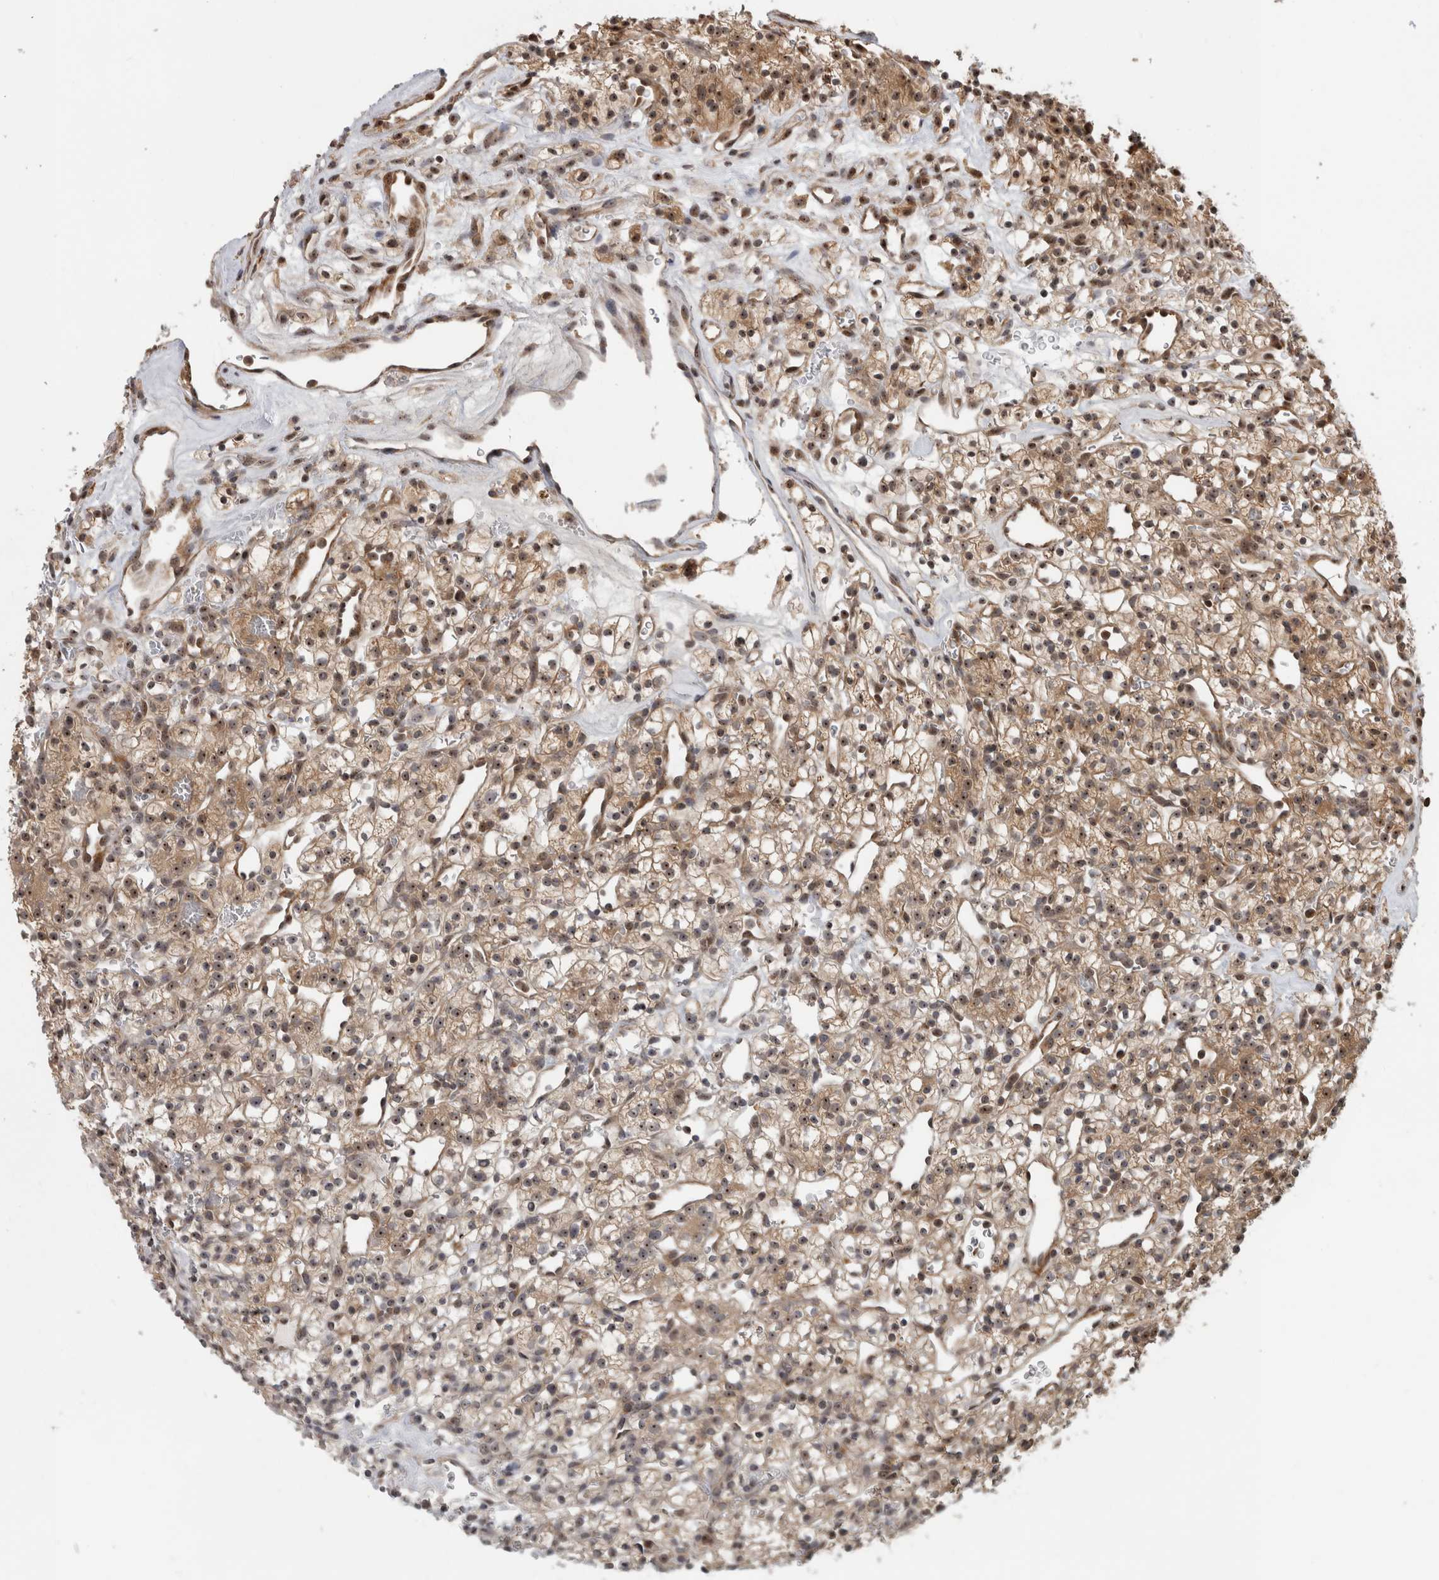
{"staining": {"intensity": "moderate", "quantity": ">75%", "location": "cytoplasmic/membranous,nuclear"}, "tissue": "renal cancer", "cell_type": "Tumor cells", "image_type": "cancer", "snomed": [{"axis": "morphology", "description": "Adenocarcinoma, NOS"}, {"axis": "topography", "description": "Kidney"}], "caption": "IHC (DAB) staining of human renal cancer demonstrates moderate cytoplasmic/membranous and nuclear protein positivity in approximately >75% of tumor cells. (DAB (3,3'-diaminobenzidine) = brown stain, brightfield microscopy at high magnification).", "gene": "TDRD7", "patient": {"sex": "female", "age": 57}}